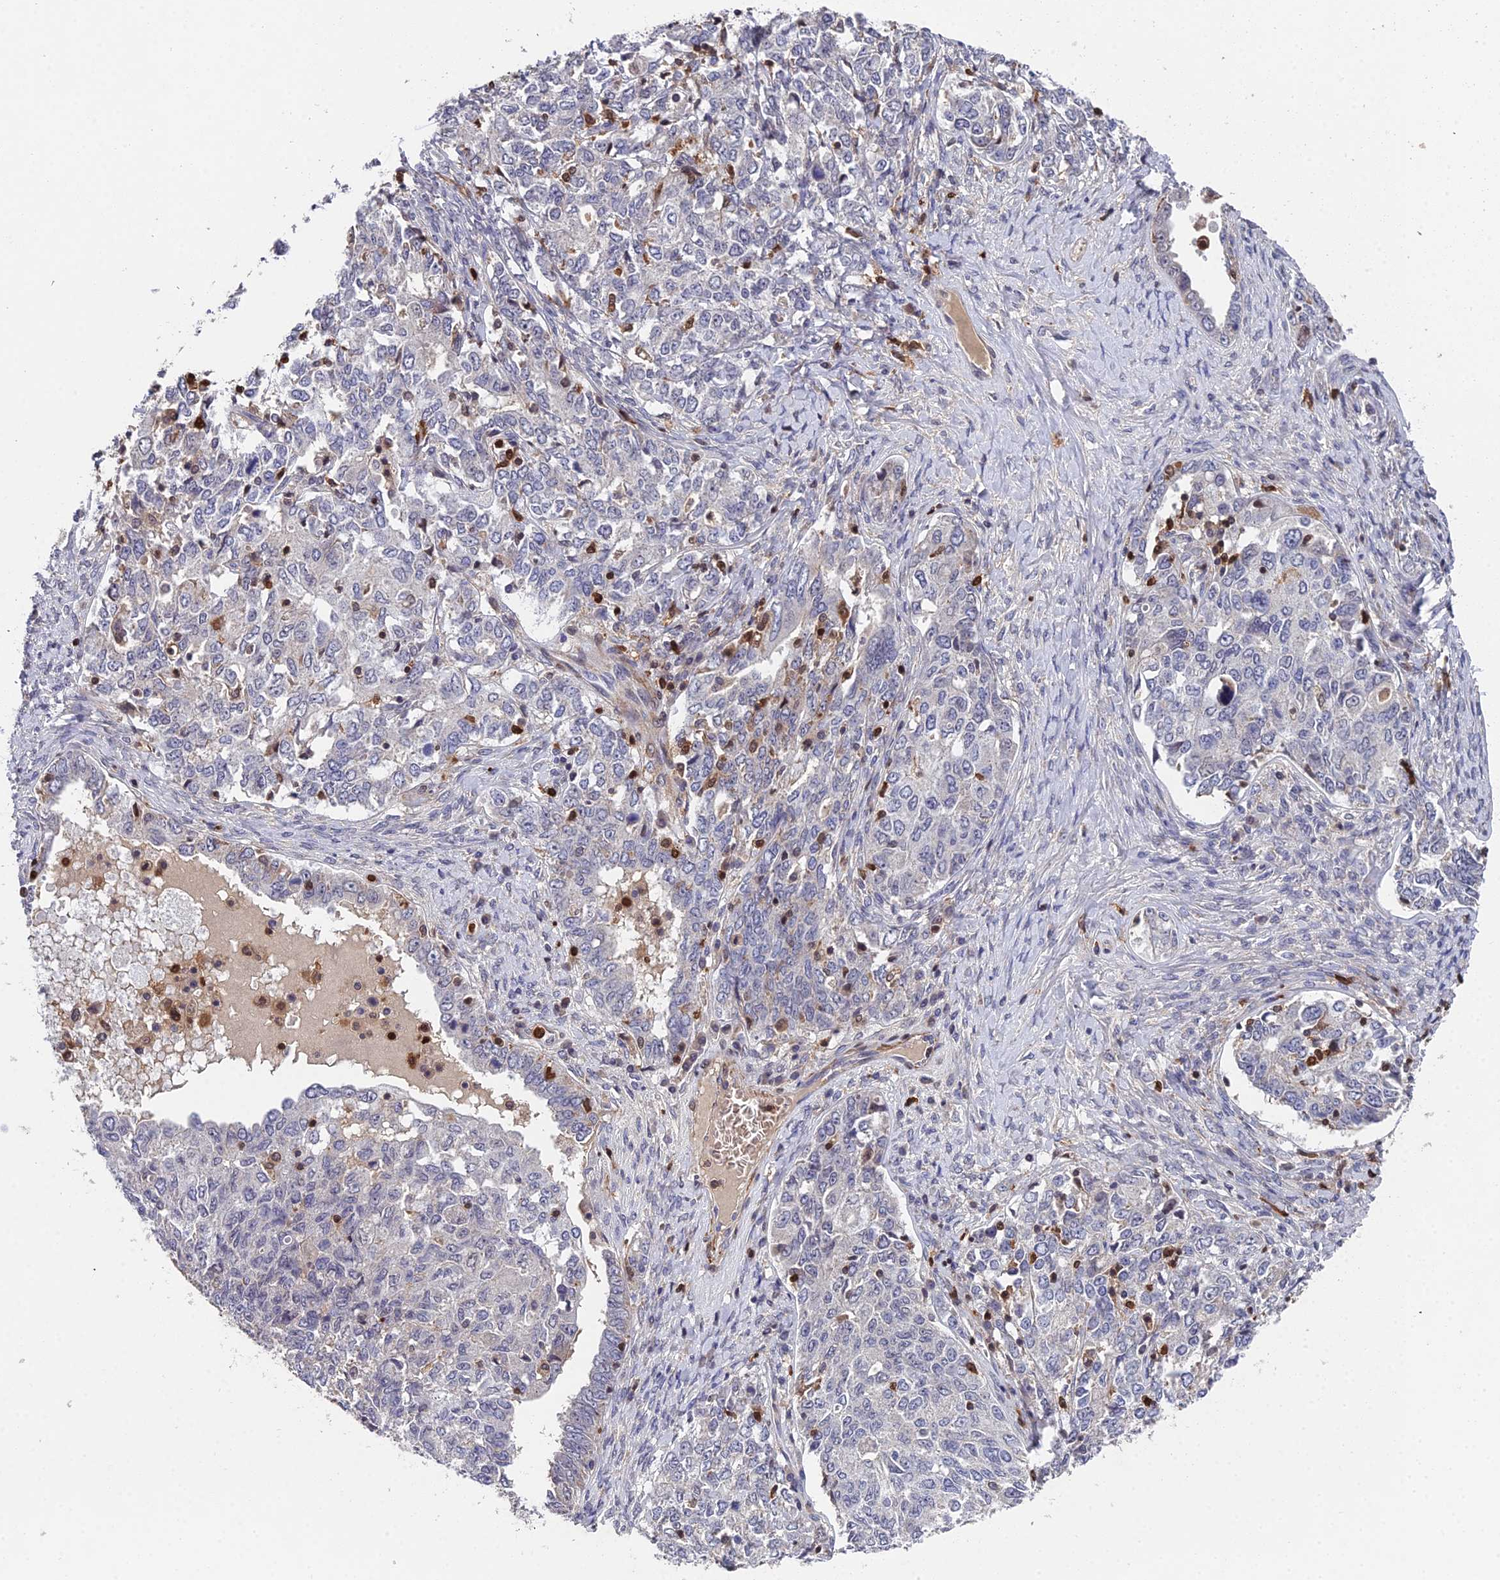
{"staining": {"intensity": "negative", "quantity": "none", "location": "none"}, "tissue": "ovarian cancer", "cell_type": "Tumor cells", "image_type": "cancer", "snomed": [{"axis": "morphology", "description": "Carcinoma, endometroid"}, {"axis": "topography", "description": "Ovary"}], "caption": "Protein analysis of ovarian endometroid carcinoma exhibits no significant expression in tumor cells.", "gene": "GALK2", "patient": {"sex": "female", "age": 62}}